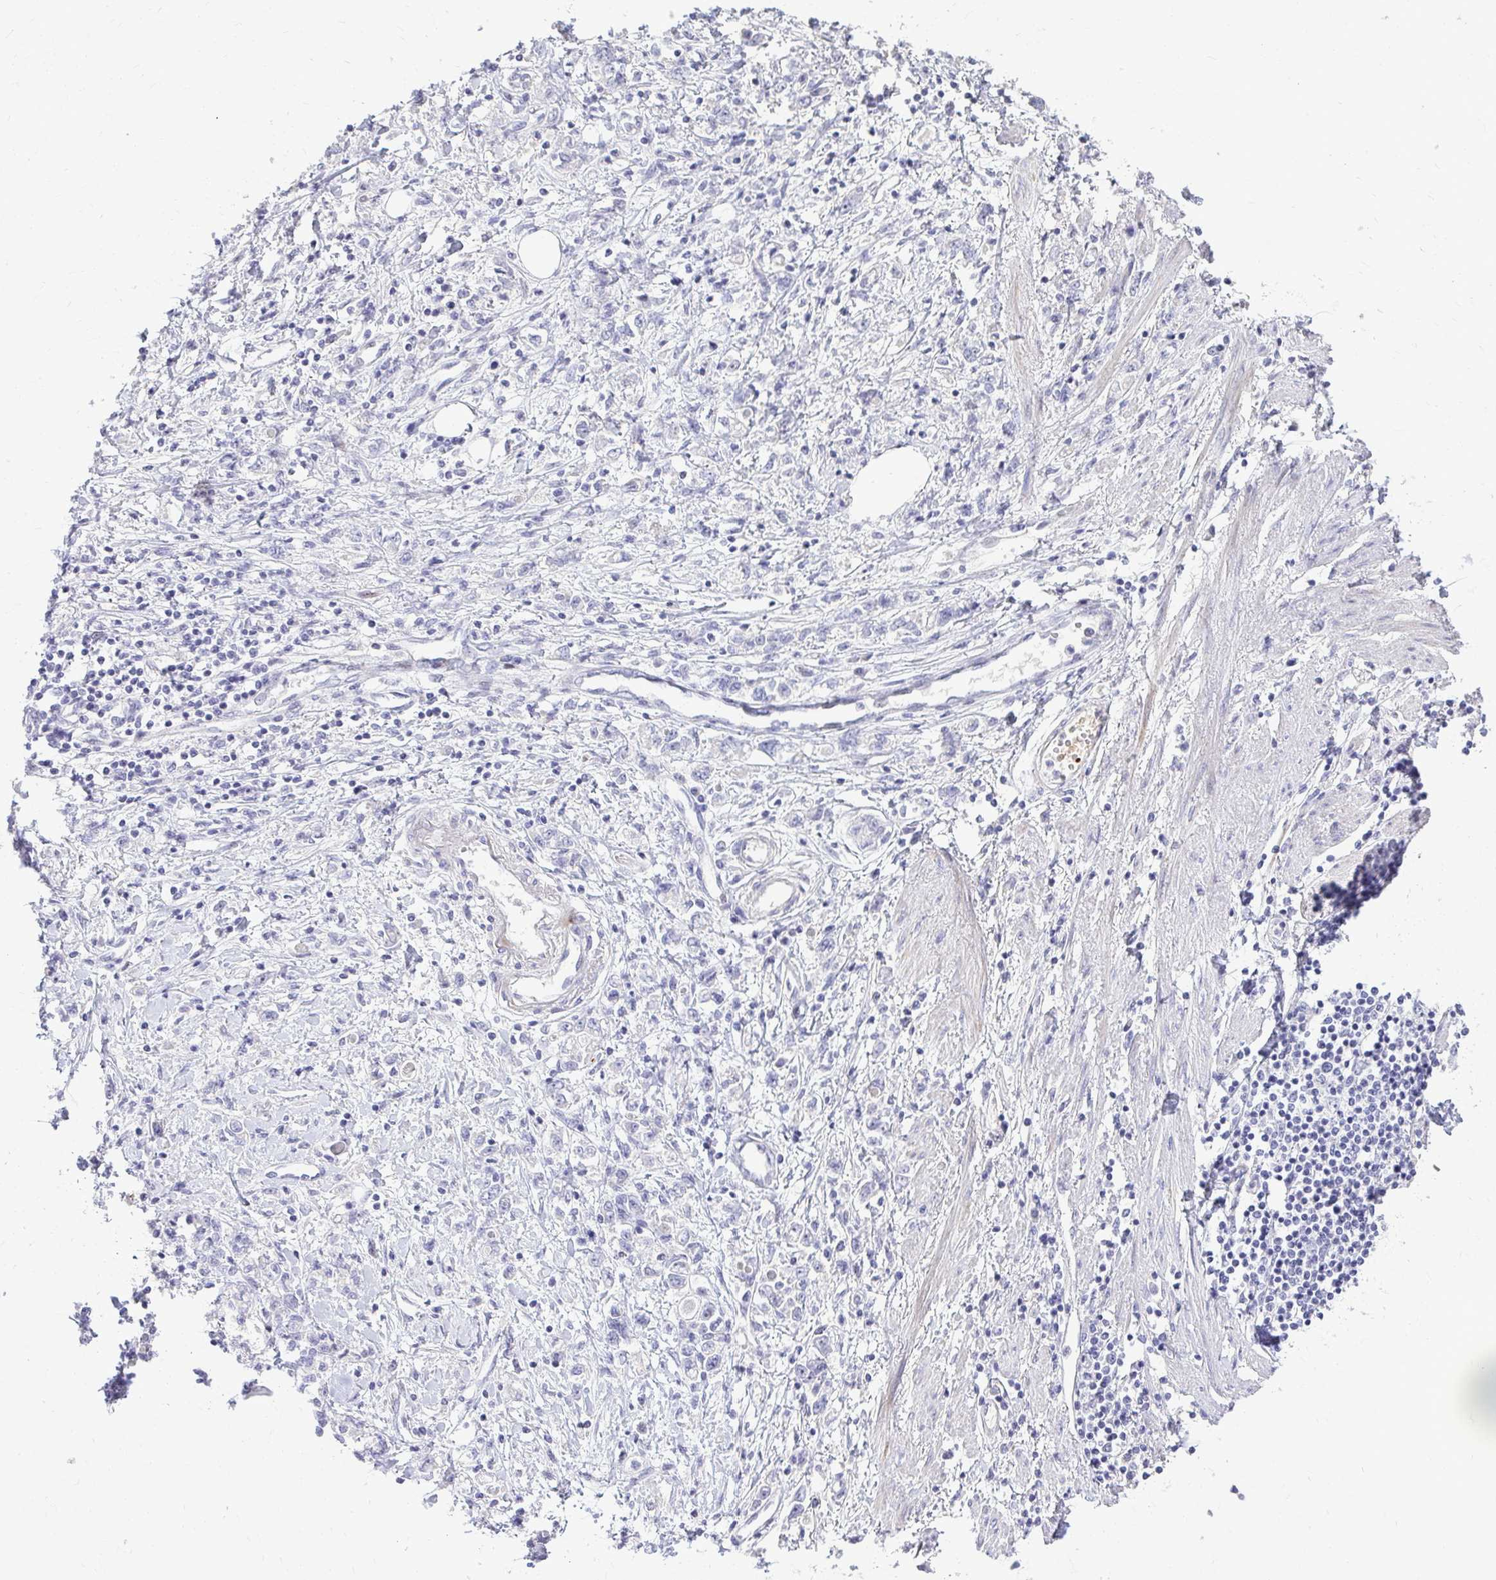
{"staining": {"intensity": "negative", "quantity": "none", "location": "none"}, "tissue": "stomach cancer", "cell_type": "Tumor cells", "image_type": "cancer", "snomed": [{"axis": "morphology", "description": "Adenocarcinoma, NOS"}, {"axis": "topography", "description": "Stomach"}], "caption": "Stomach cancer stained for a protein using IHC displays no expression tumor cells.", "gene": "DLX4", "patient": {"sex": "female", "age": 76}}